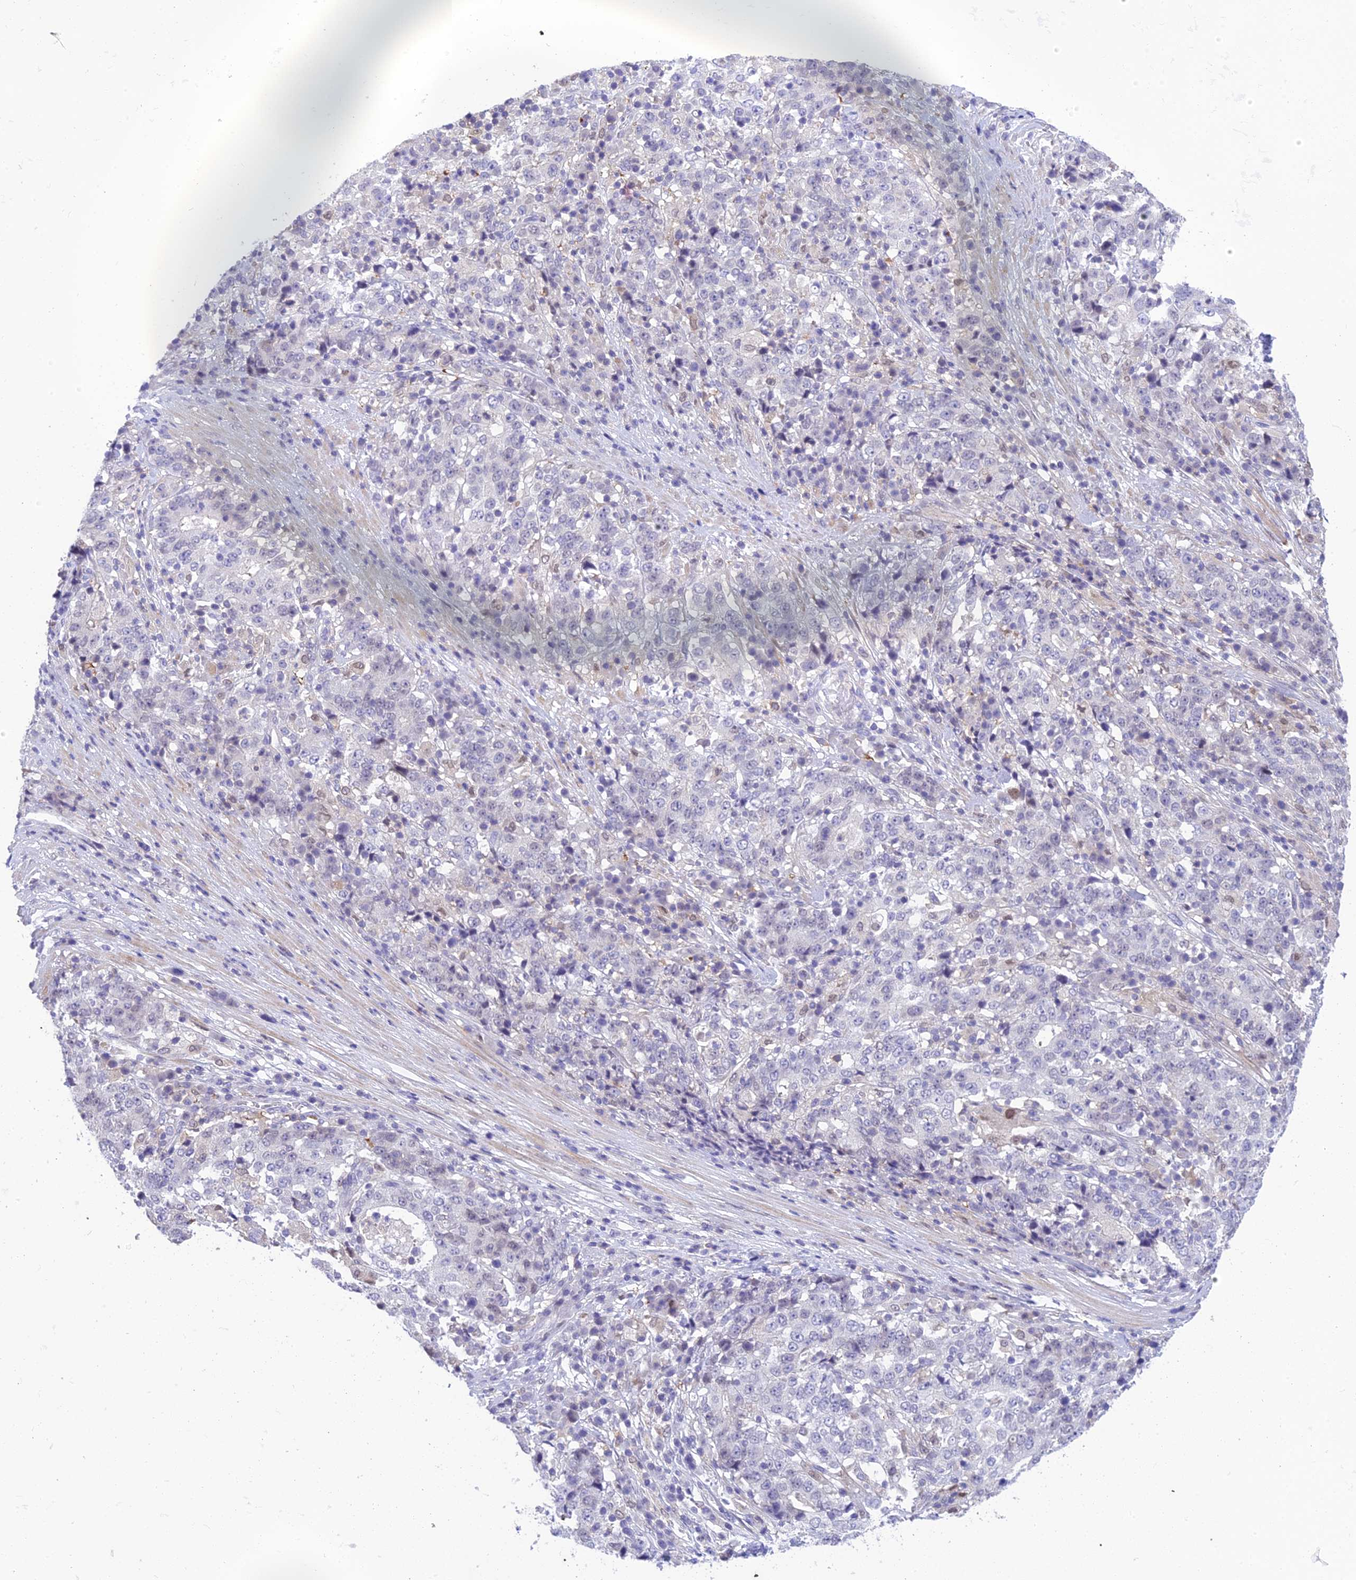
{"staining": {"intensity": "negative", "quantity": "none", "location": "none"}, "tissue": "stomach cancer", "cell_type": "Tumor cells", "image_type": "cancer", "snomed": [{"axis": "morphology", "description": "Adenocarcinoma, NOS"}, {"axis": "topography", "description": "Stomach"}], "caption": "There is no significant expression in tumor cells of stomach cancer.", "gene": "BMT2", "patient": {"sex": "male", "age": 59}}